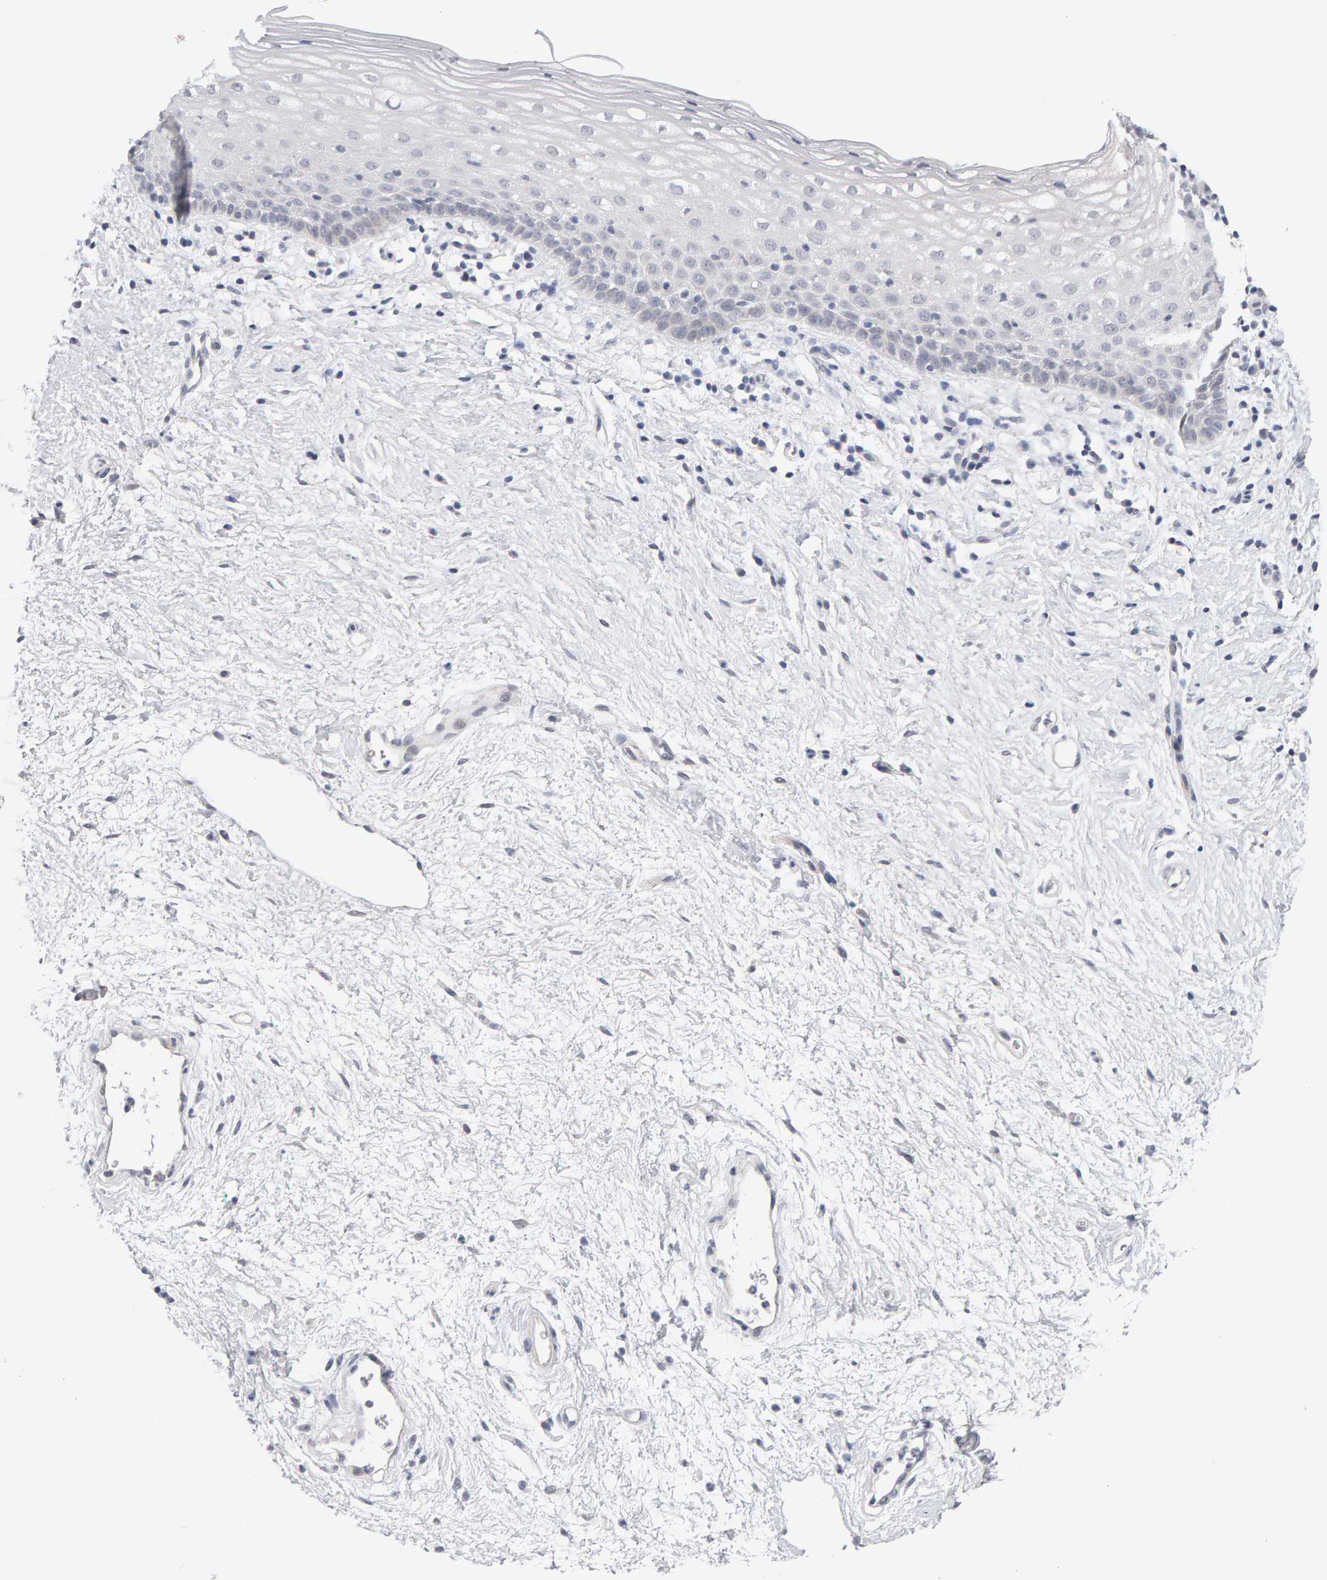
{"staining": {"intensity": "negative", "quantity": "none", "location": "none"}, "tissue": "vagina", "cell_type": "Squamous epithelial cells", "image_type": "normal", "snomed": [{"axis": "morphology", "description": "Normal tissue, NOS"}, {"axis": "topography", "description": "Vagina"}], "caption": "This histopathology image is of unremarkable vagina stained with immunohistochemistry (IHC) to label a protein in brown with the nuclei are counter-stained blue. There is no expression in squamous epithelial cells. (DAB (3,3'-diaminobenzidine) immunohistochemistry (IHC), high magnification).", "gene": "HNF4A", "patient": {"sex": "female", "age": 44}}